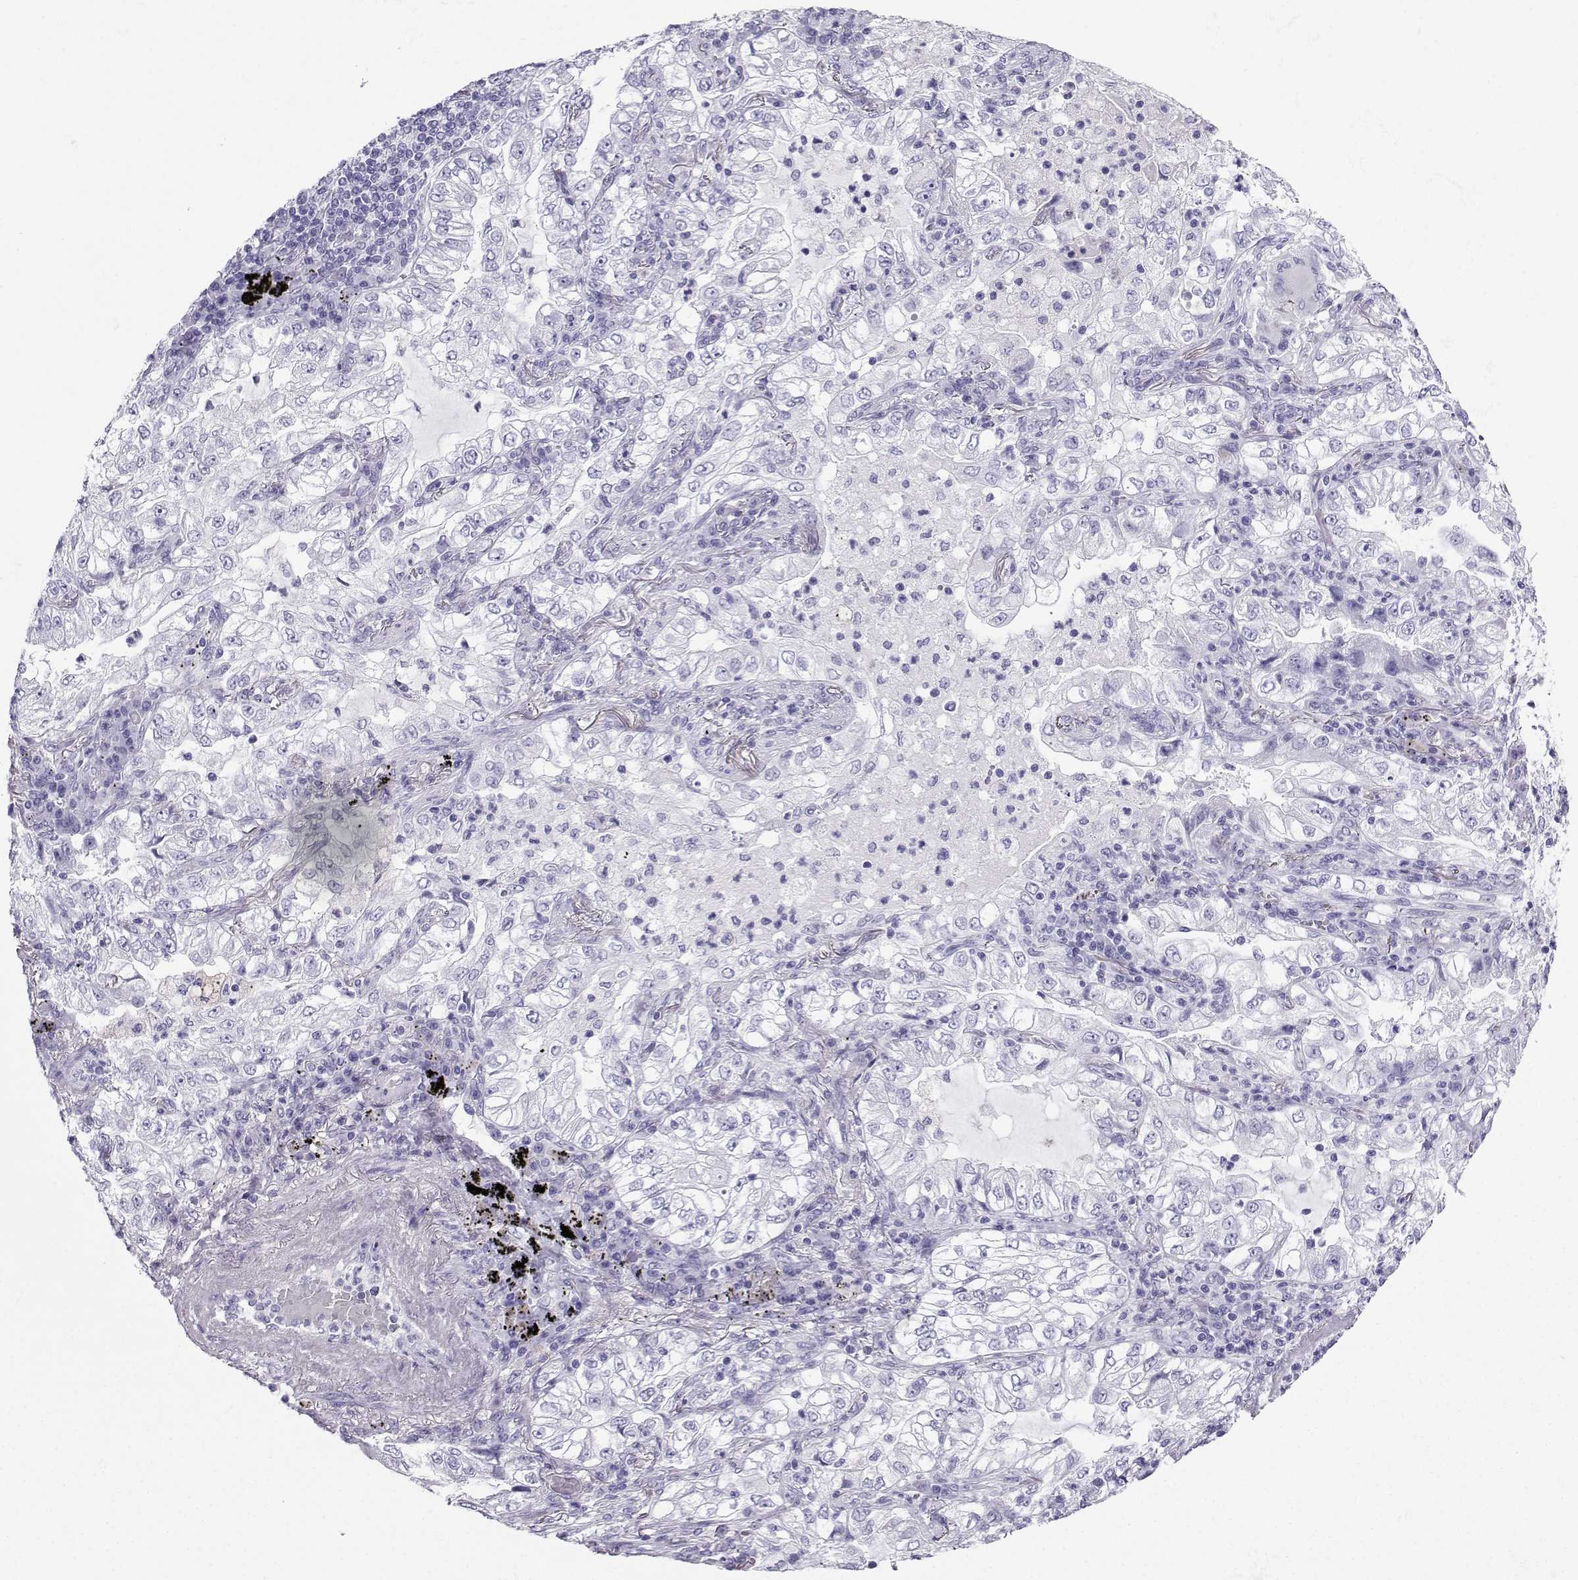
{"staining": {"intensity": "negative", "quantity": "none", "location": "none"}, "tissue": "lung cancer", "cell_type": "Tumor cells", "image_type": "cancer", "snomed": [{"axis": "morphology", "description": "Adenocarcinoma, NOS"}, {"axis": "topography", "description": "Lung"}], "caption": "IHC of human lung cancer (adenocarcinoma) exhibits no positivity in tumor cells.", "gene": "CD109", "patient": {"sex": "female", "age": 73}}